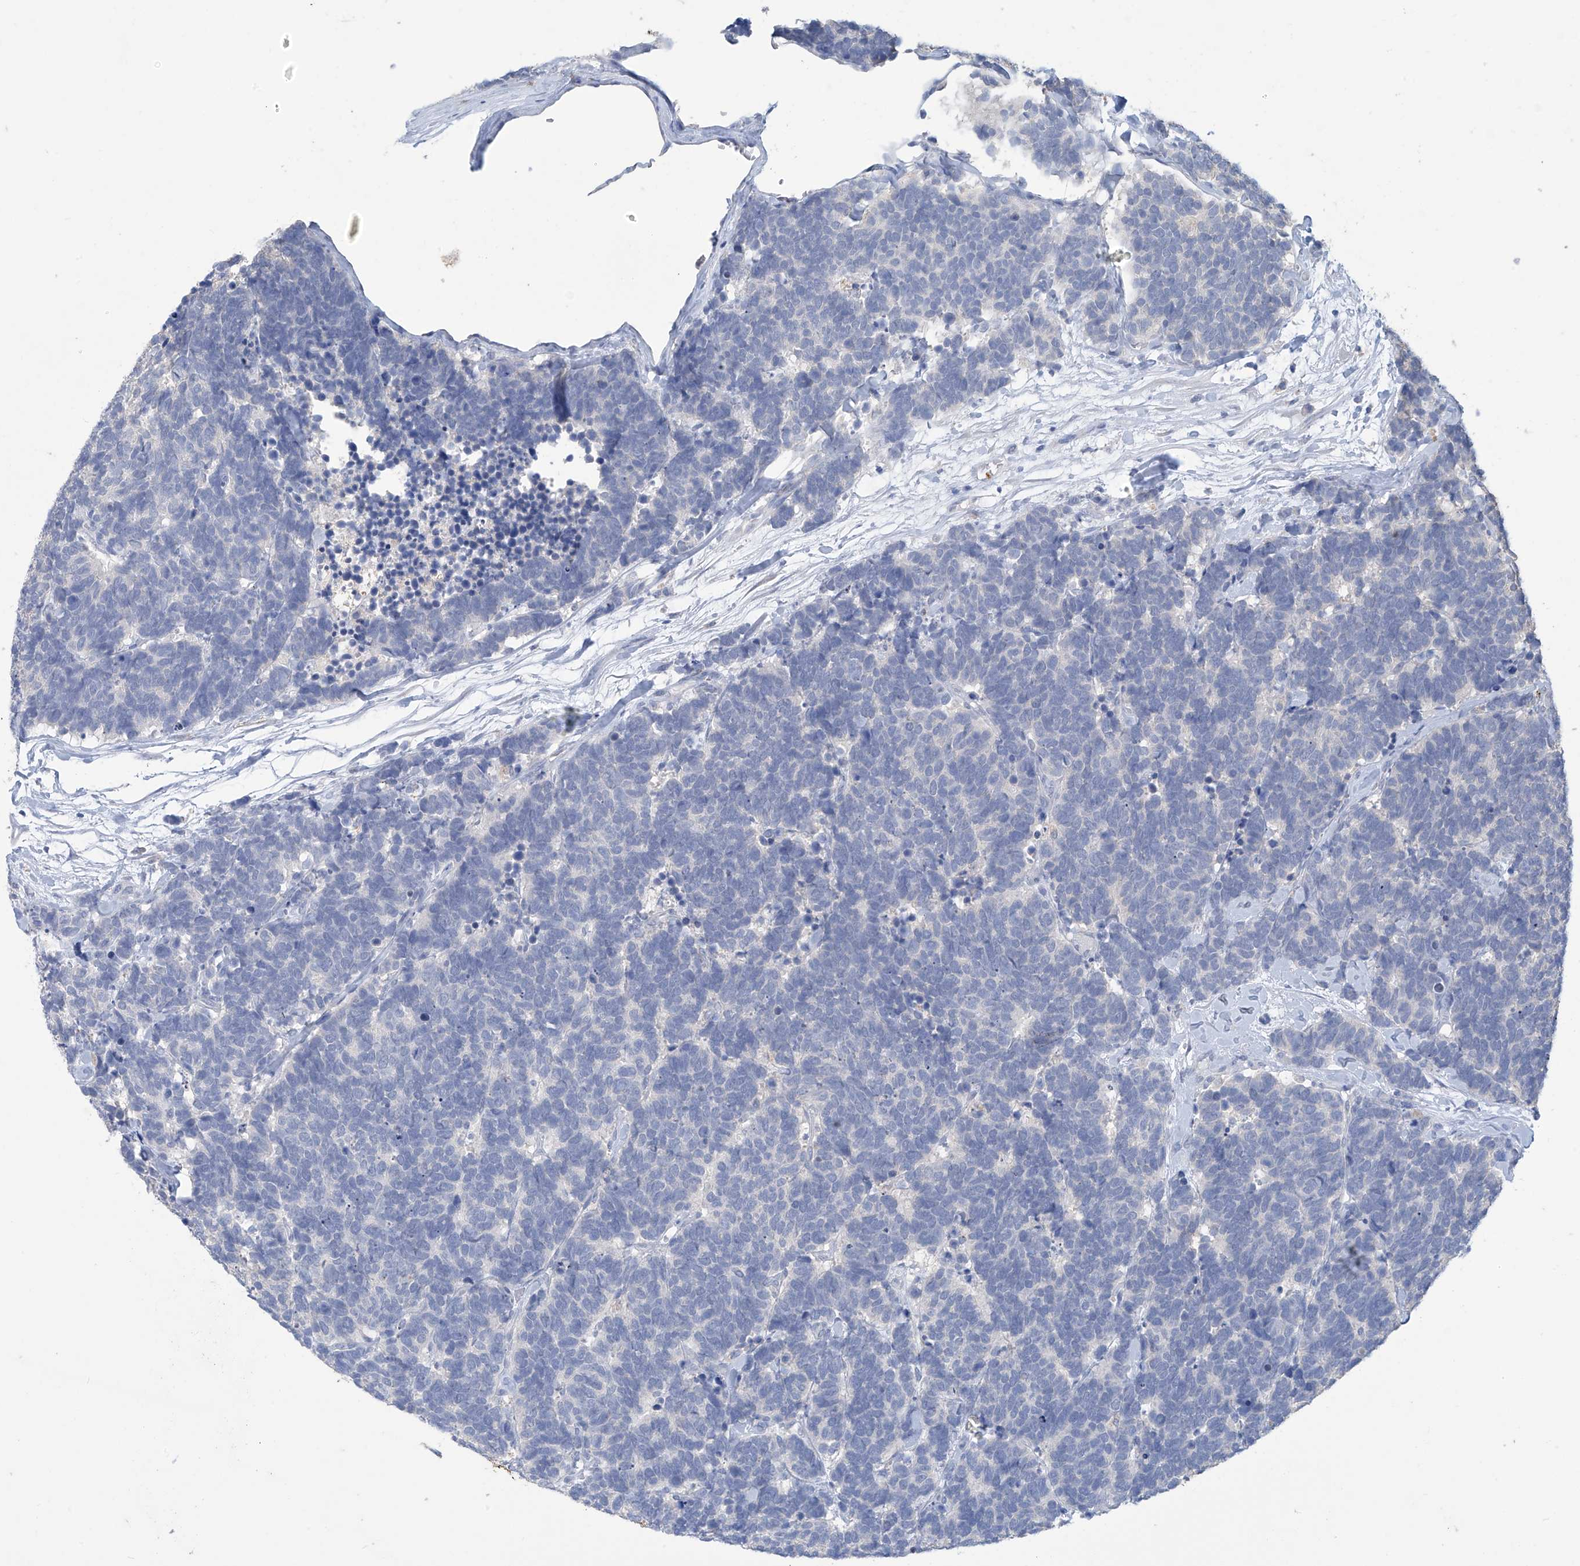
{"staining": {"intensity": "negative", "quantity": "none", "location": "none"}, "tissue": "carcinoid", "cell_type": "Tumor cells", "image_type": "cancer", "snomed": [{"axis": "morphology", "description": "Carcinoma, NOS"}, {"axis": "morphology", "description": "Carcinoid, malignant, NOS"}, {"axis": "topography", "description": "Urinary bladder"}], "caption": "An image of carcinoid stained for a protein exhibits no brown staining in tumor cells.", "gene": "OGT", "patient": {"sex": "male", "age": 57}}